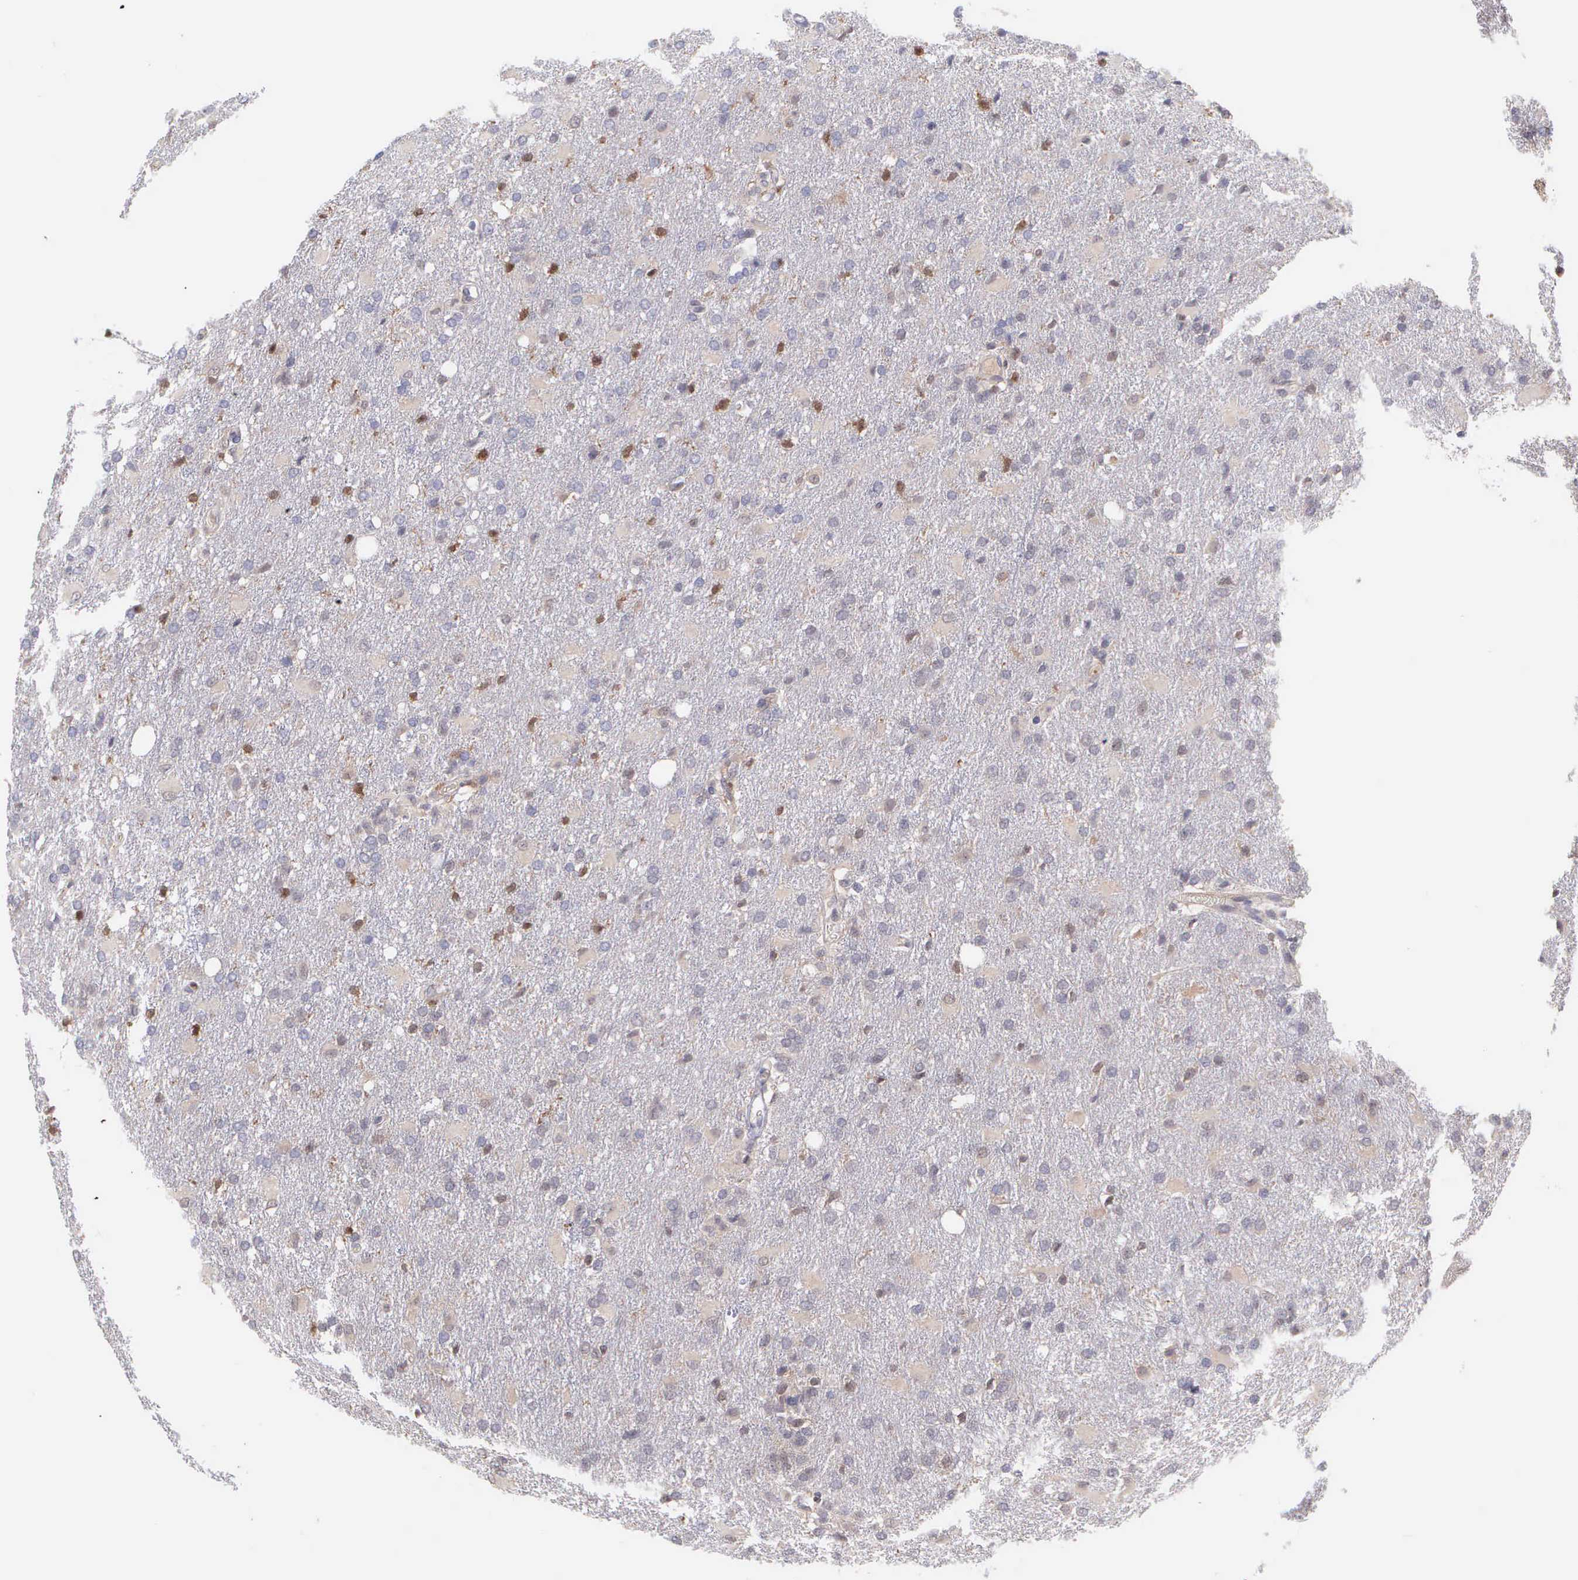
{"staining": {"intensity": "weak", "quantity": "<25%", "location": "cytoplasmic/membranous,nuclear"}, "tissue": "glioma", "cell_type": "Tumor cells", "image_type": "cancer", "snomed": [{"axis": "morphology", "description": "Glioma, malignant, High grade"}, {"axis": "topography", "description": "Brain"}], "caption": "A micrograph of human glioma is negative for staining in tumor cells.", "gene": "BID", "patient": {"sex": "male", "age": 68}}